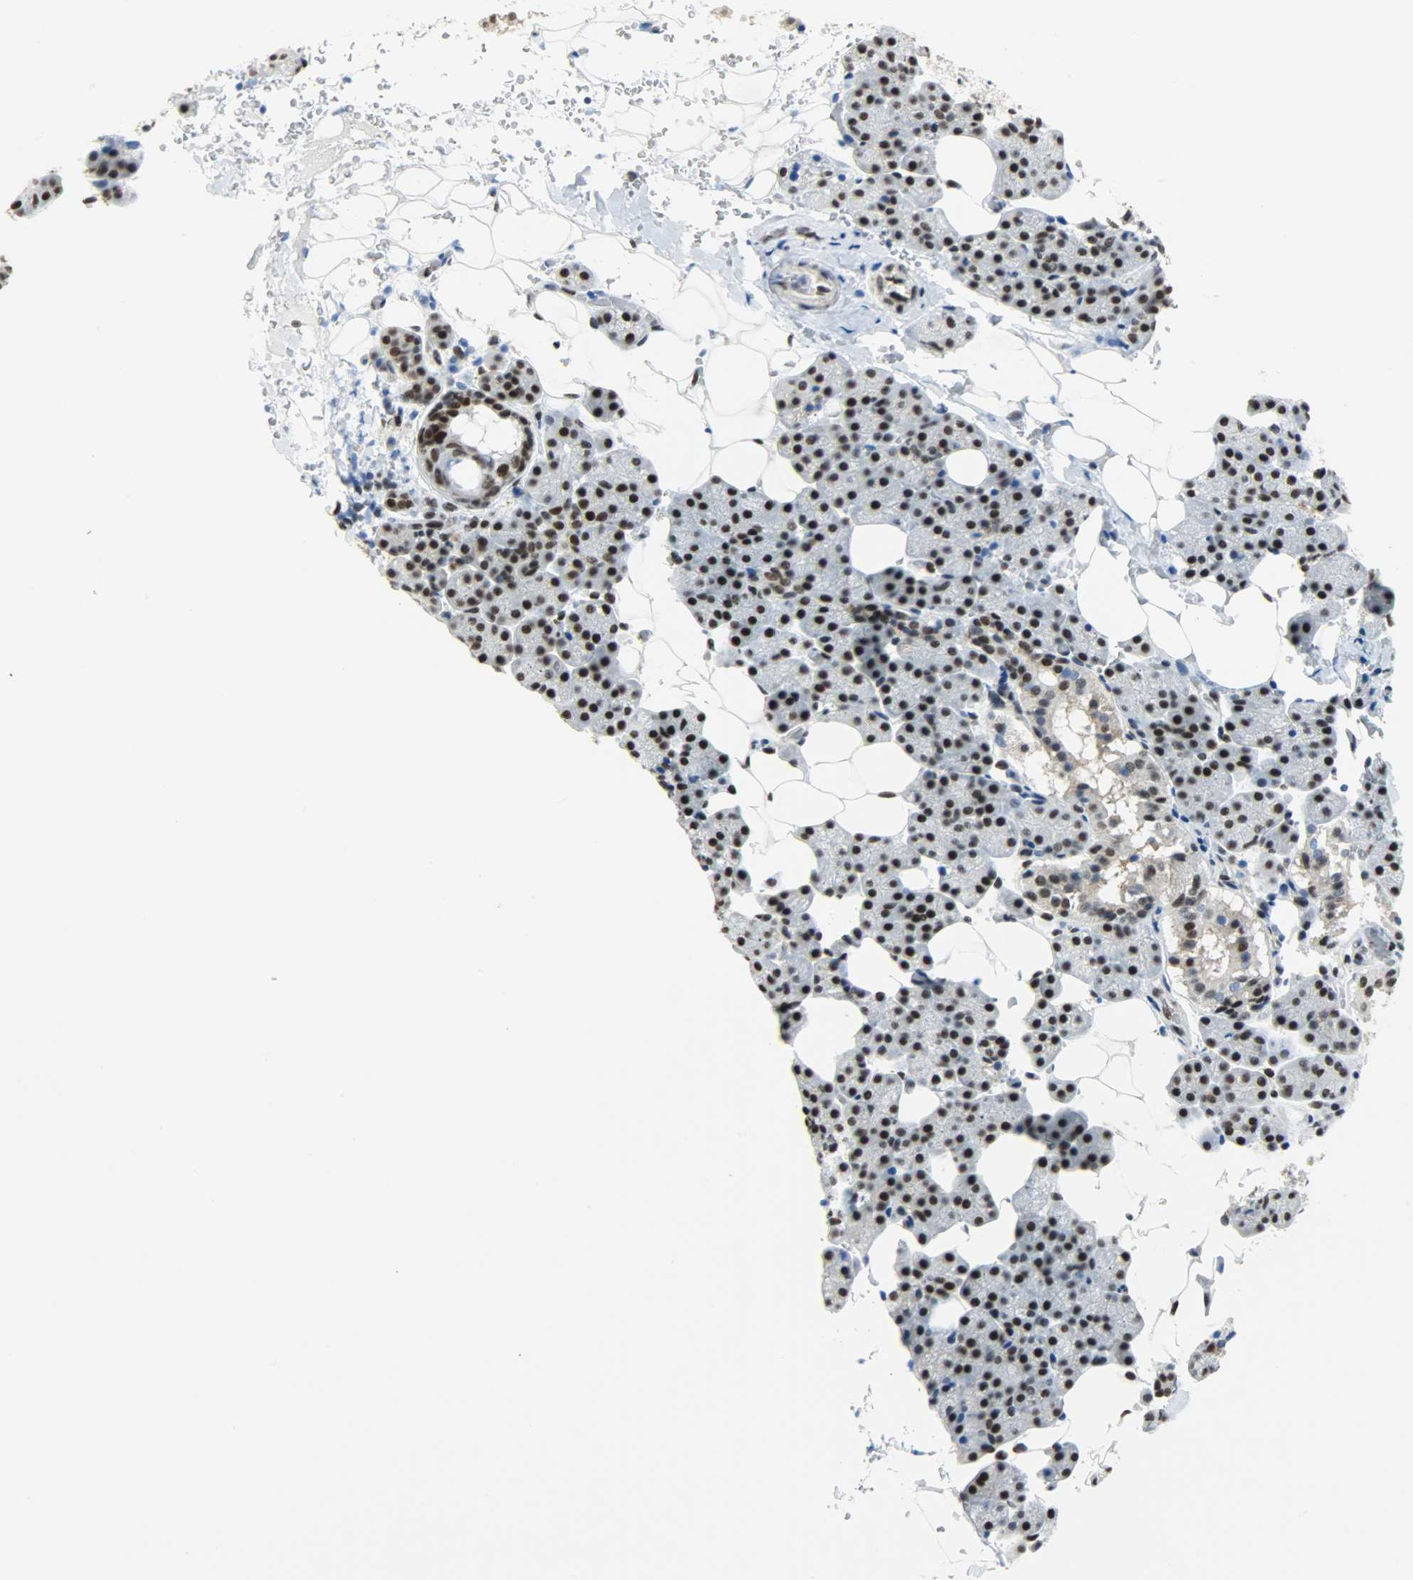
{"staining": {"intensity": "strong", "quantity": ">75%", "location": "nuclear"}, "tissue": "salivary gland", "cell_type": "Glandular cells", "image_type": "normal", "snomed": [{"axis": "morphology", "description": "Normal tissue, NOS"}, {"axis": "topography", "description": "Lymph node"}, {"axis": "topography", "description": "Salivary gland"}], "caption": "A high amount of strong nuclear staining is present in approximately >75% of glandular cells in unremarkable salivary gland. (DAB IHC with brightfield microscopy, high magnification).", "gene": "SSB", "patient": {"sex": "male", "age": 8}}